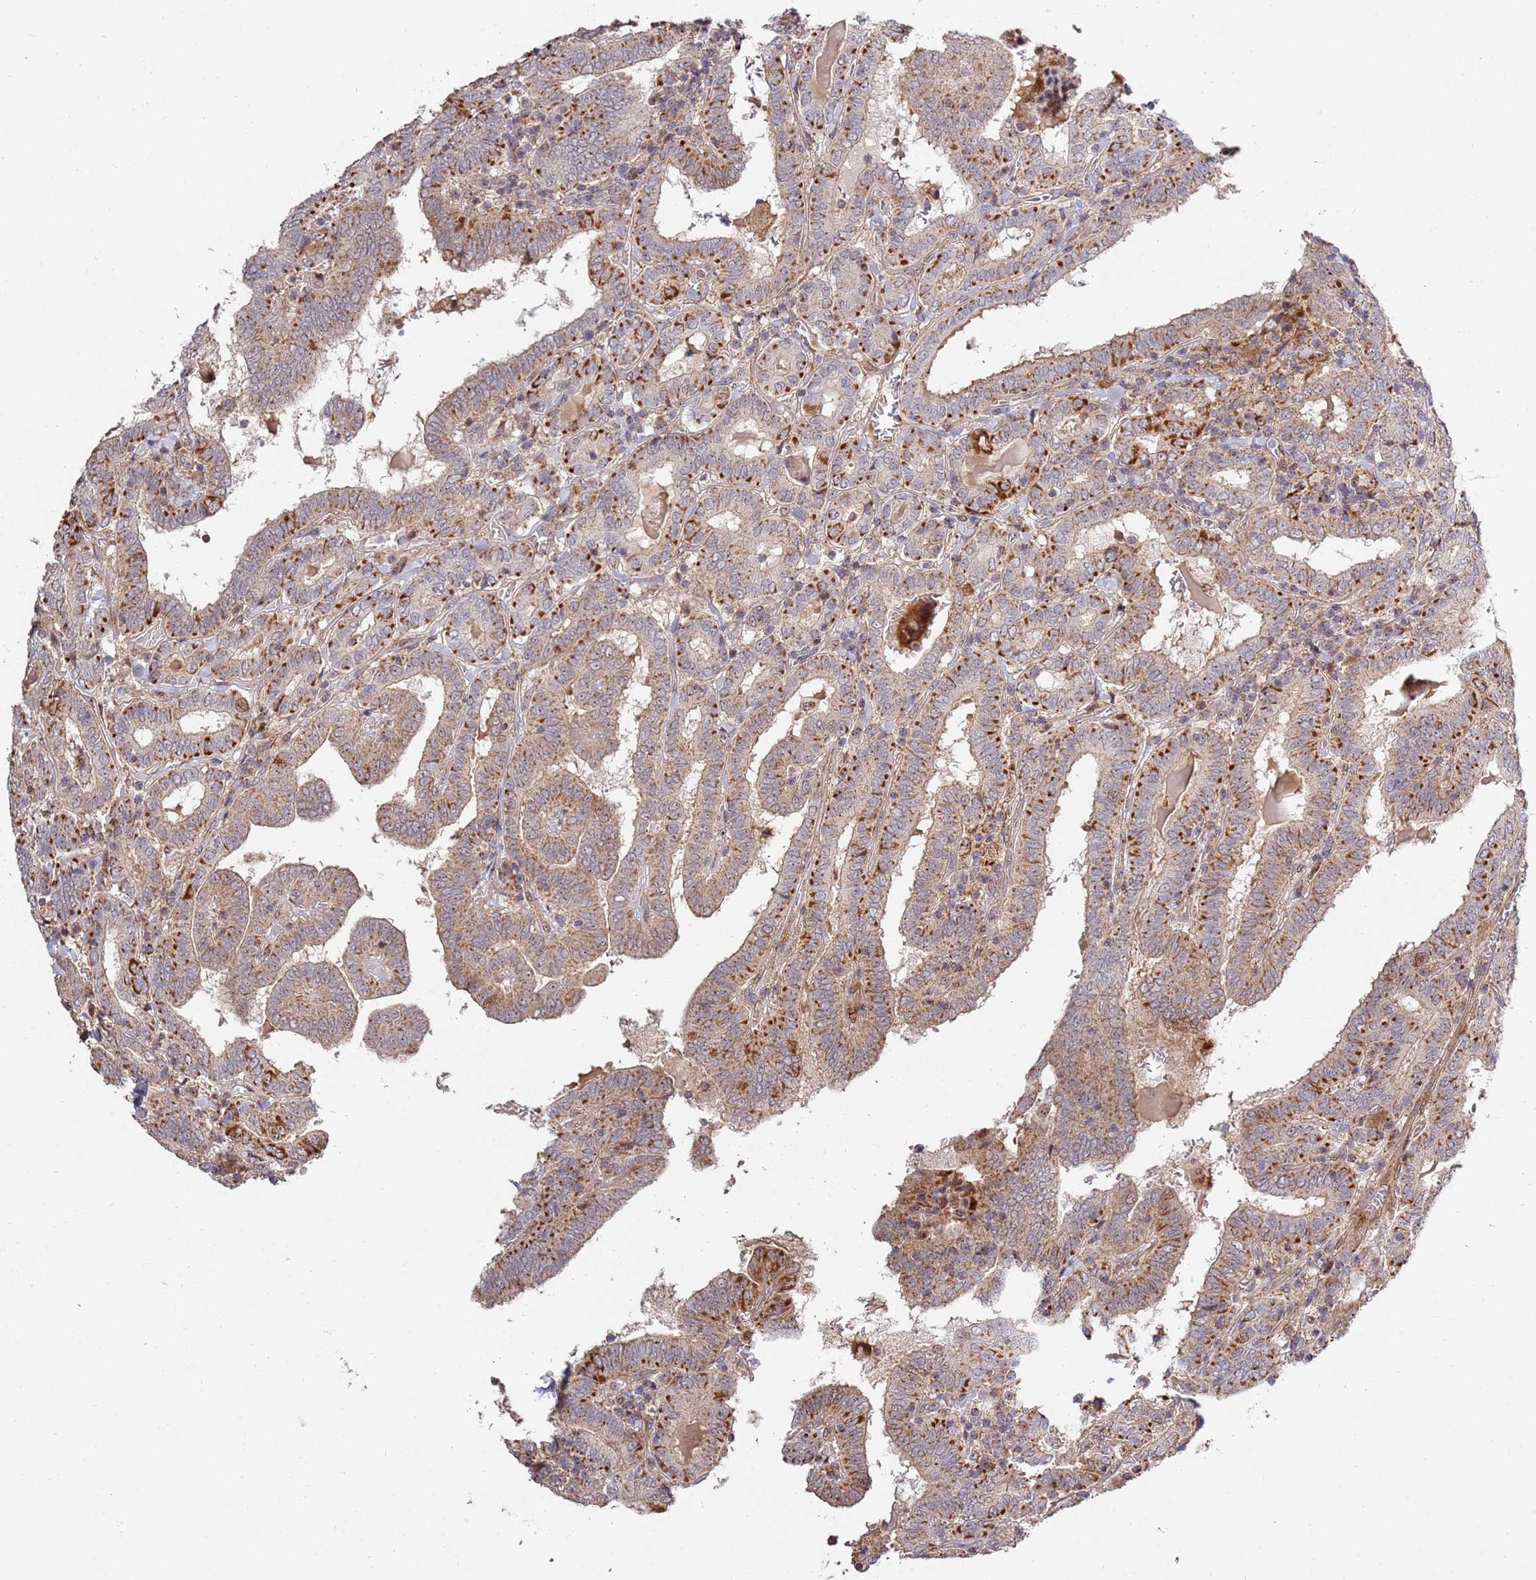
{"staining": {"intensity": "moderate", "quantity": ">75%", "location": "cytoplasmic/membranous"}, "tissue": "thyroid cancer", "cell_type": "Tumor cells", "image_type": "cancer", "snomed": [{"axis": "morphology", "description": "Papillary adenocarcinoma, NOS"}, {"axis": "topography", "description": "Thyroid gland"}], "caption": "Immunohistochemical staining of papillary adenocarcinoma (thyroid) demonstrates moderate cytoplasmic/membranous protein staining in approximately >75% of tumor cells. (DAB (3,3'-diaminobenzidine) IHC with brightfield microscopy, high magnification).", "gene": "KIF25", "patient": {"sex": "female", "age": 72}}